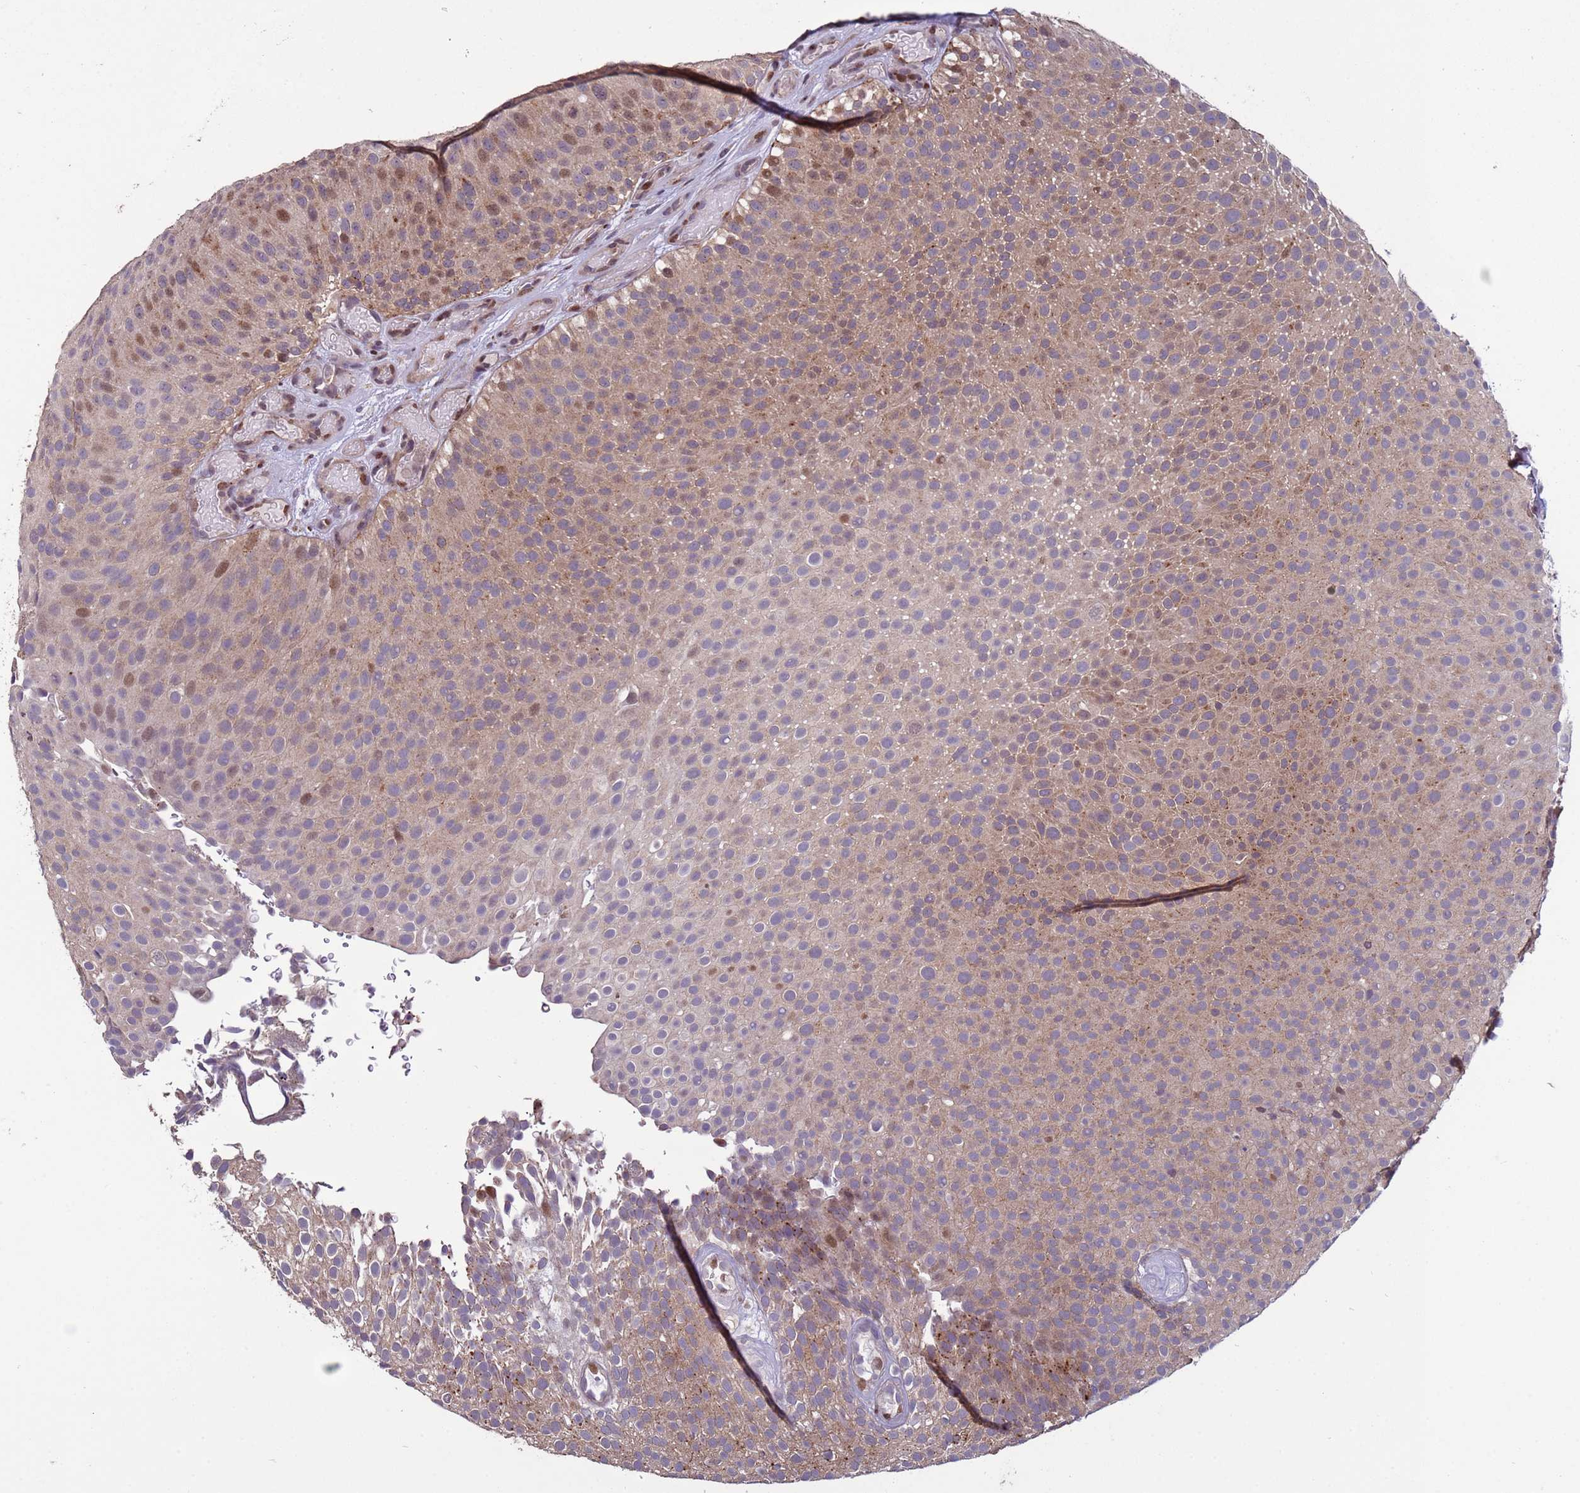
{"staining": {"intensity": "weak", "quantity": "<25%", "location": "cytoplasmic/membranous,nuclear"}, "tissue": "urothelial cancer", "cell_type": "Tumor cells", "image_type": "cancer", "snomed": [{"axis": "morphology", "description": "Urothelial carcinoma, Low grade"}, {"axis": "topography", "description": "Urinary bladder"}], "caption": "Immunohistochemical staining of human urothelial cancer exhibits no significant expression in tumor cells. The staining is performed using DAB brown chromogen with nuclei counter-stained in using hematoxylin.", "gene": "HGH1", "patient": {"sex": "male", "age": 78}}